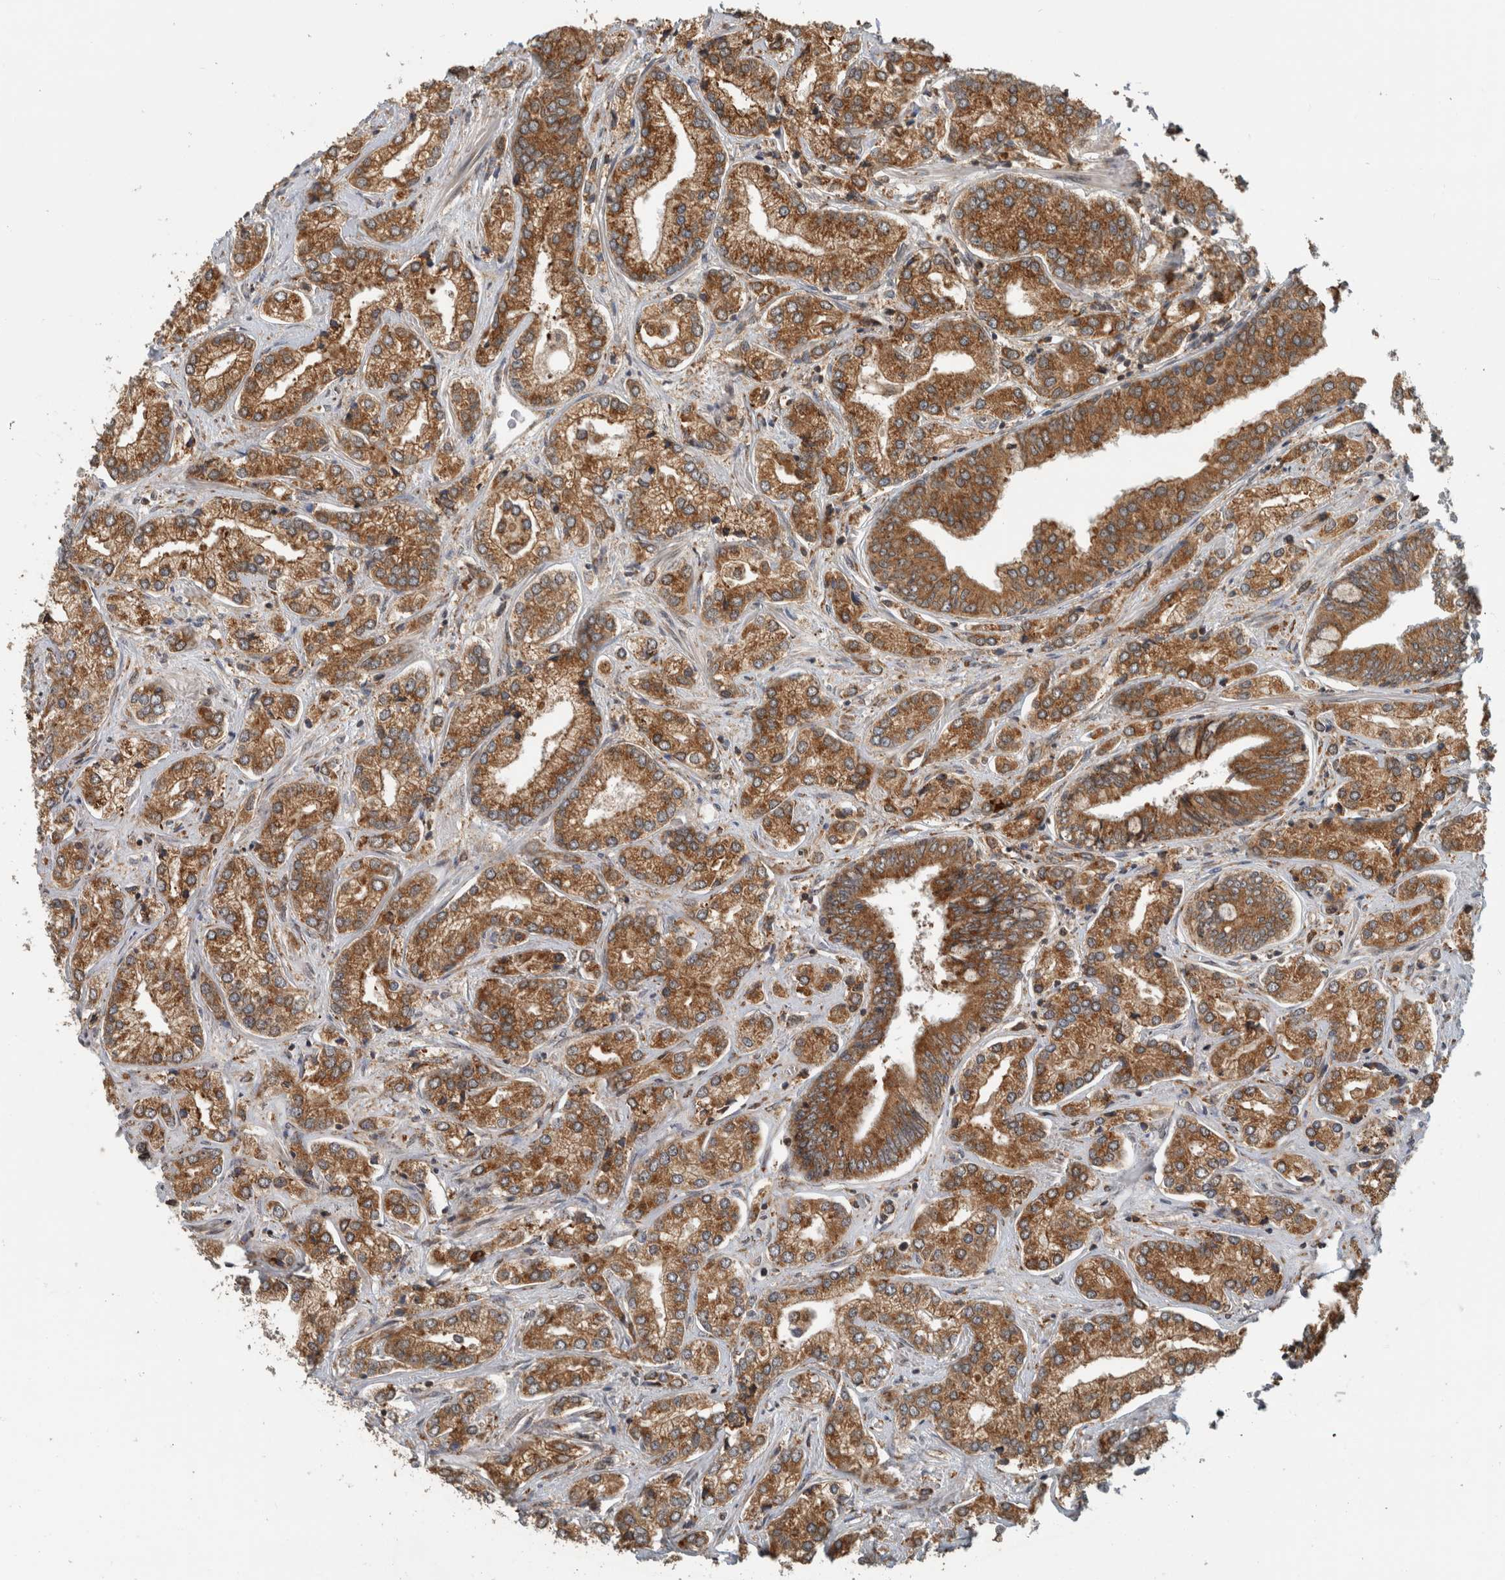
{"staining": {"intensity": "moderate", "quantity": ">75%", "location": "cytoplasmic/membranous"}, "tissue": "prostate cancer", "cell_type": "Tumor cells", "image_type": "cancer", "snomed": [{"axis": "morphology", "description": "Adenocarcinoma, High grade"}, {"axis": "topography", "description": "Prostate"}], "caption": "Brown immunohistochemical staining in human prostate cancer demonstrates moderate cytoplasmic/membranous positivity in about >75% of tumor cells.", "gene": "MS4A7", "patient": {"sex": "male", "age": 66}}